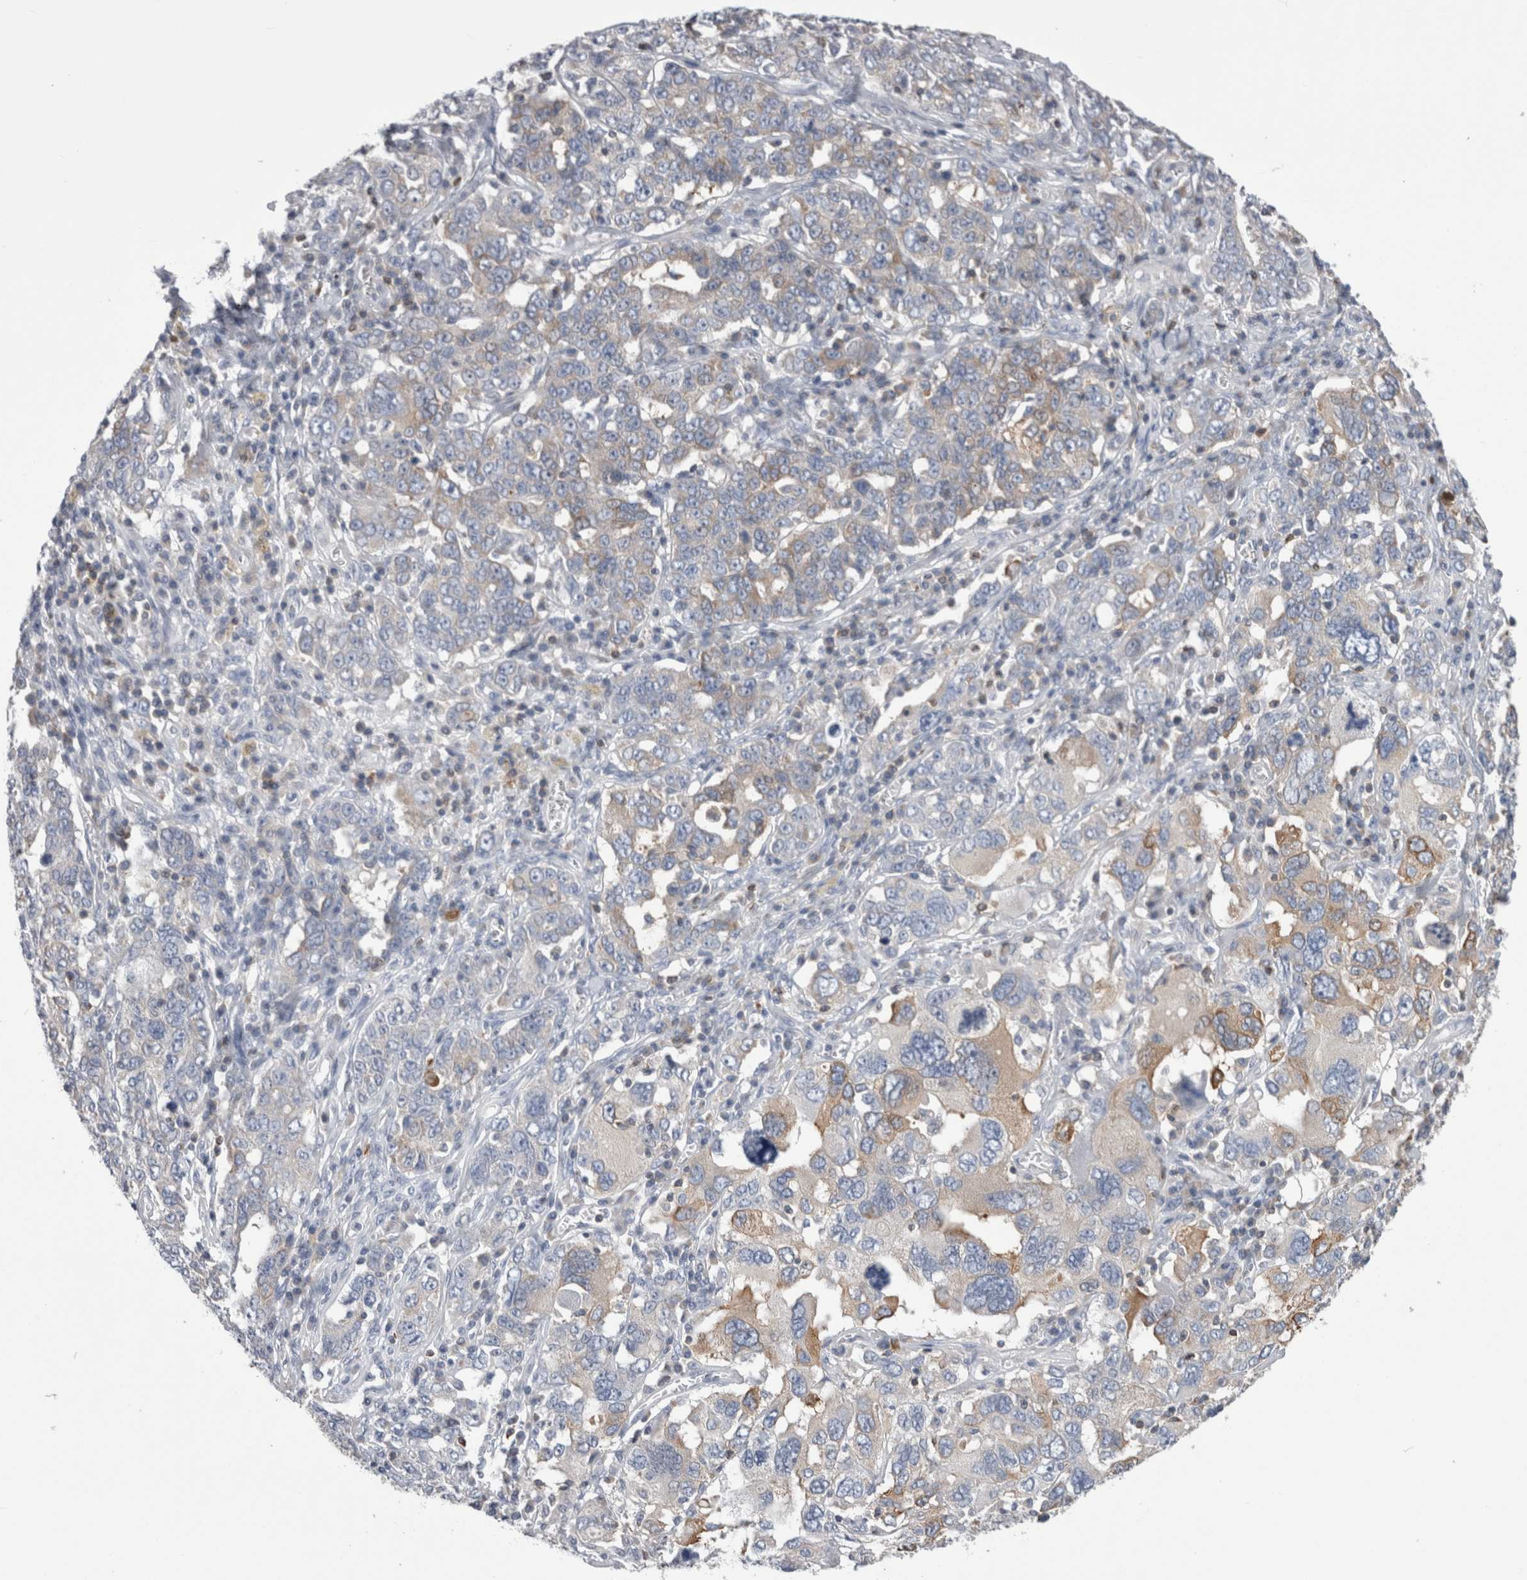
{"staining": {"intensity": "moderate", "quantity": "<25%", "location": "cytoplasmic/membranous"}, "tissue": "ovarian cancer", "cell_type": "Tumor cells", "image_type": "cancer", "snomed": [{"axis": "morphology", "description": "Carcinoma, endometroid"}, {"axis": "topography", "description": "Ovary"}], "caption": "The photomicrograph exhibits a brown stain indicating the presence of a protein in the cytoplasmic/membranous of tumor cells in ovarian endometroid carcinoma.", "gene": "DCTN6", "patient": {"sex": "female", "age": 62}}